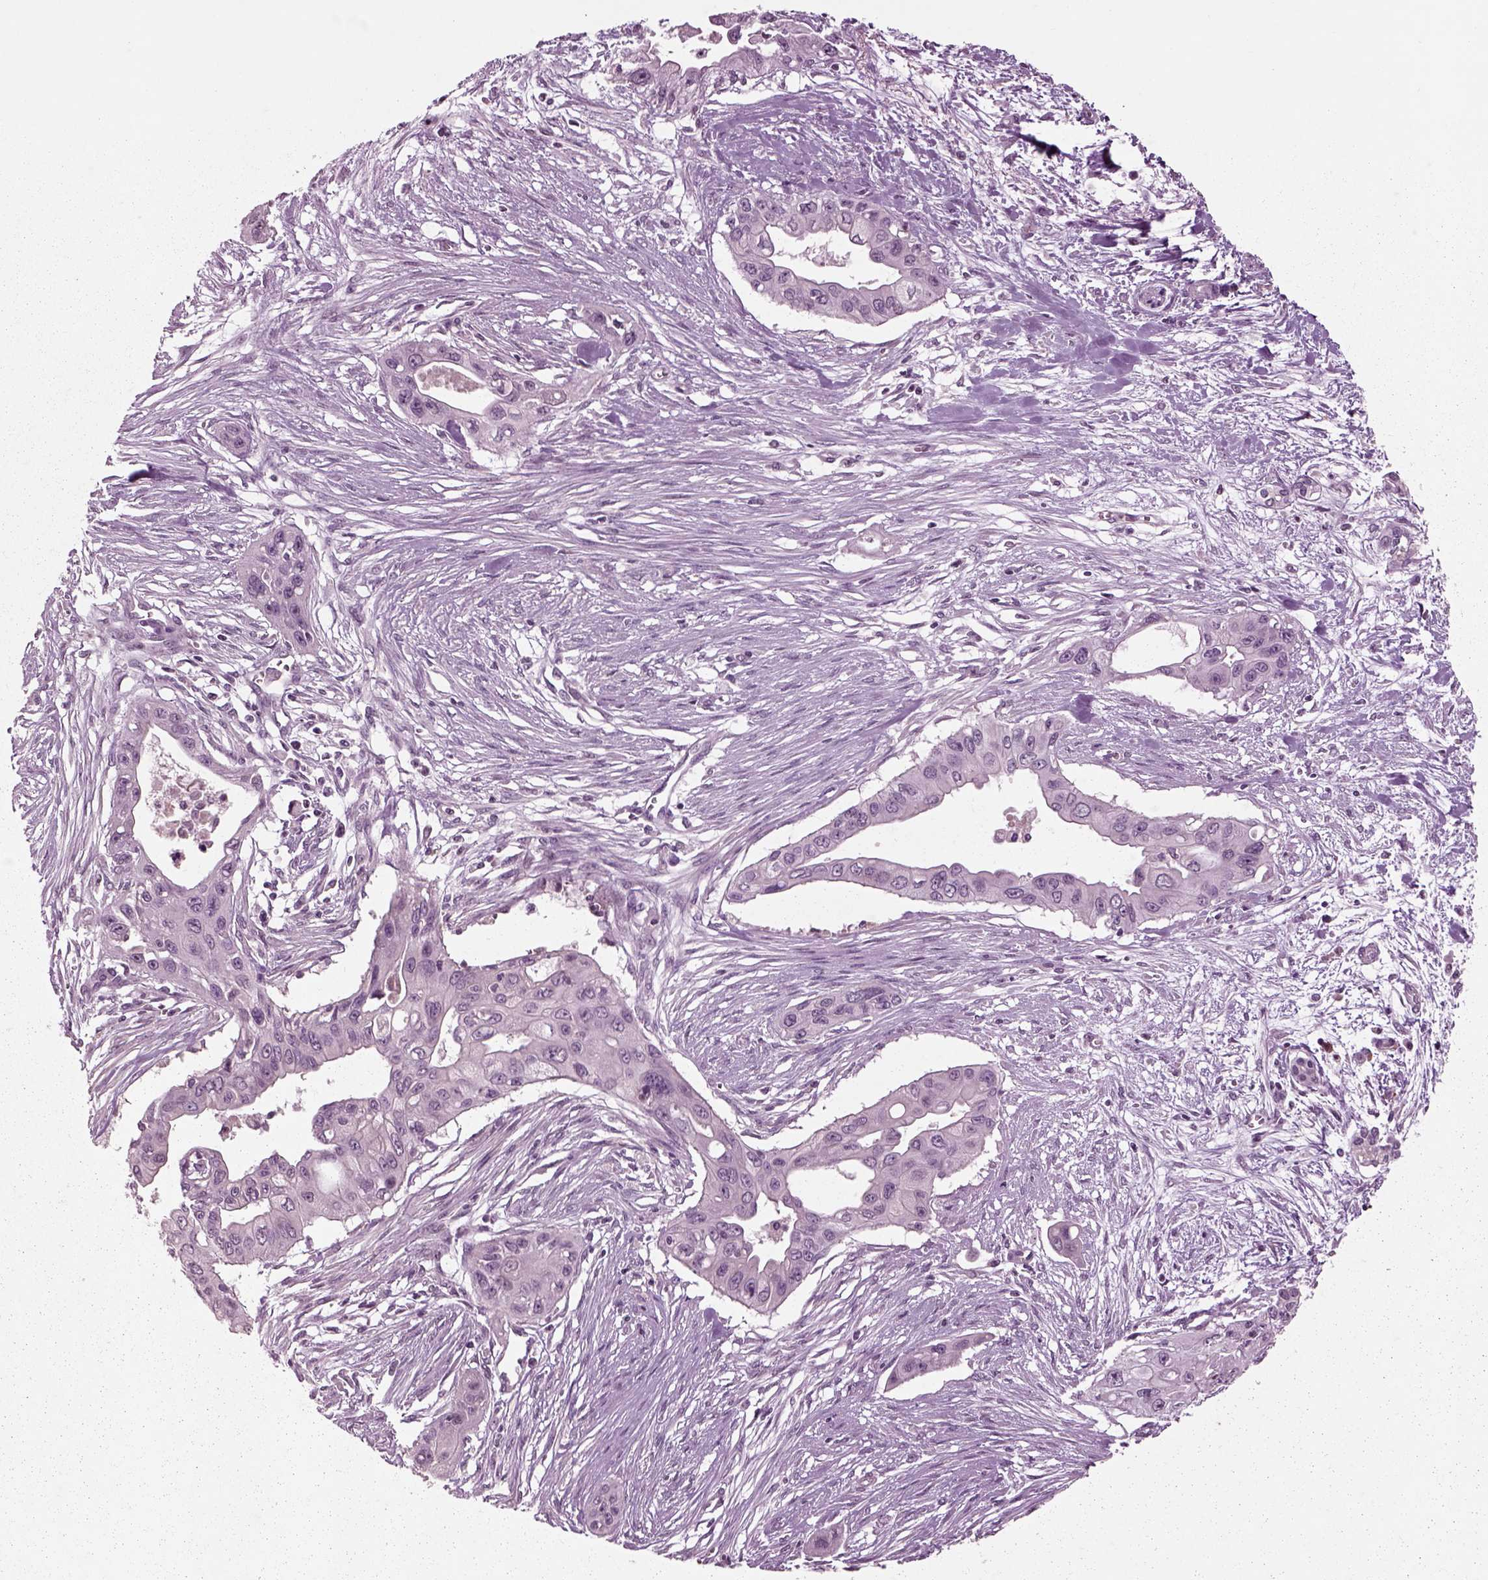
{"staining": {"intensity": "negative", "quantity": "none", "location": "none"}, "tissue": "pancreatic cancer", "cell_type": "Tumor cells", "image_type": "cancer", "snomed": [{"axis": "morphology", "description": "Adenocarcinoma, NOS"}, {"axis": "topography", "description": "Pancreas"}], "caption": "An immunohistochemistry (IHC) micrograph of pancreatic cancer (adenocarcinoma) is shown. There is no staining in tumor cells of pancreatic cancer (adenocarcinoma). (Immunohistochemistry, brightfield microscopy, high magnification).", "gene": "CHGB", "patient": {"sex": "male", "age": 60}}